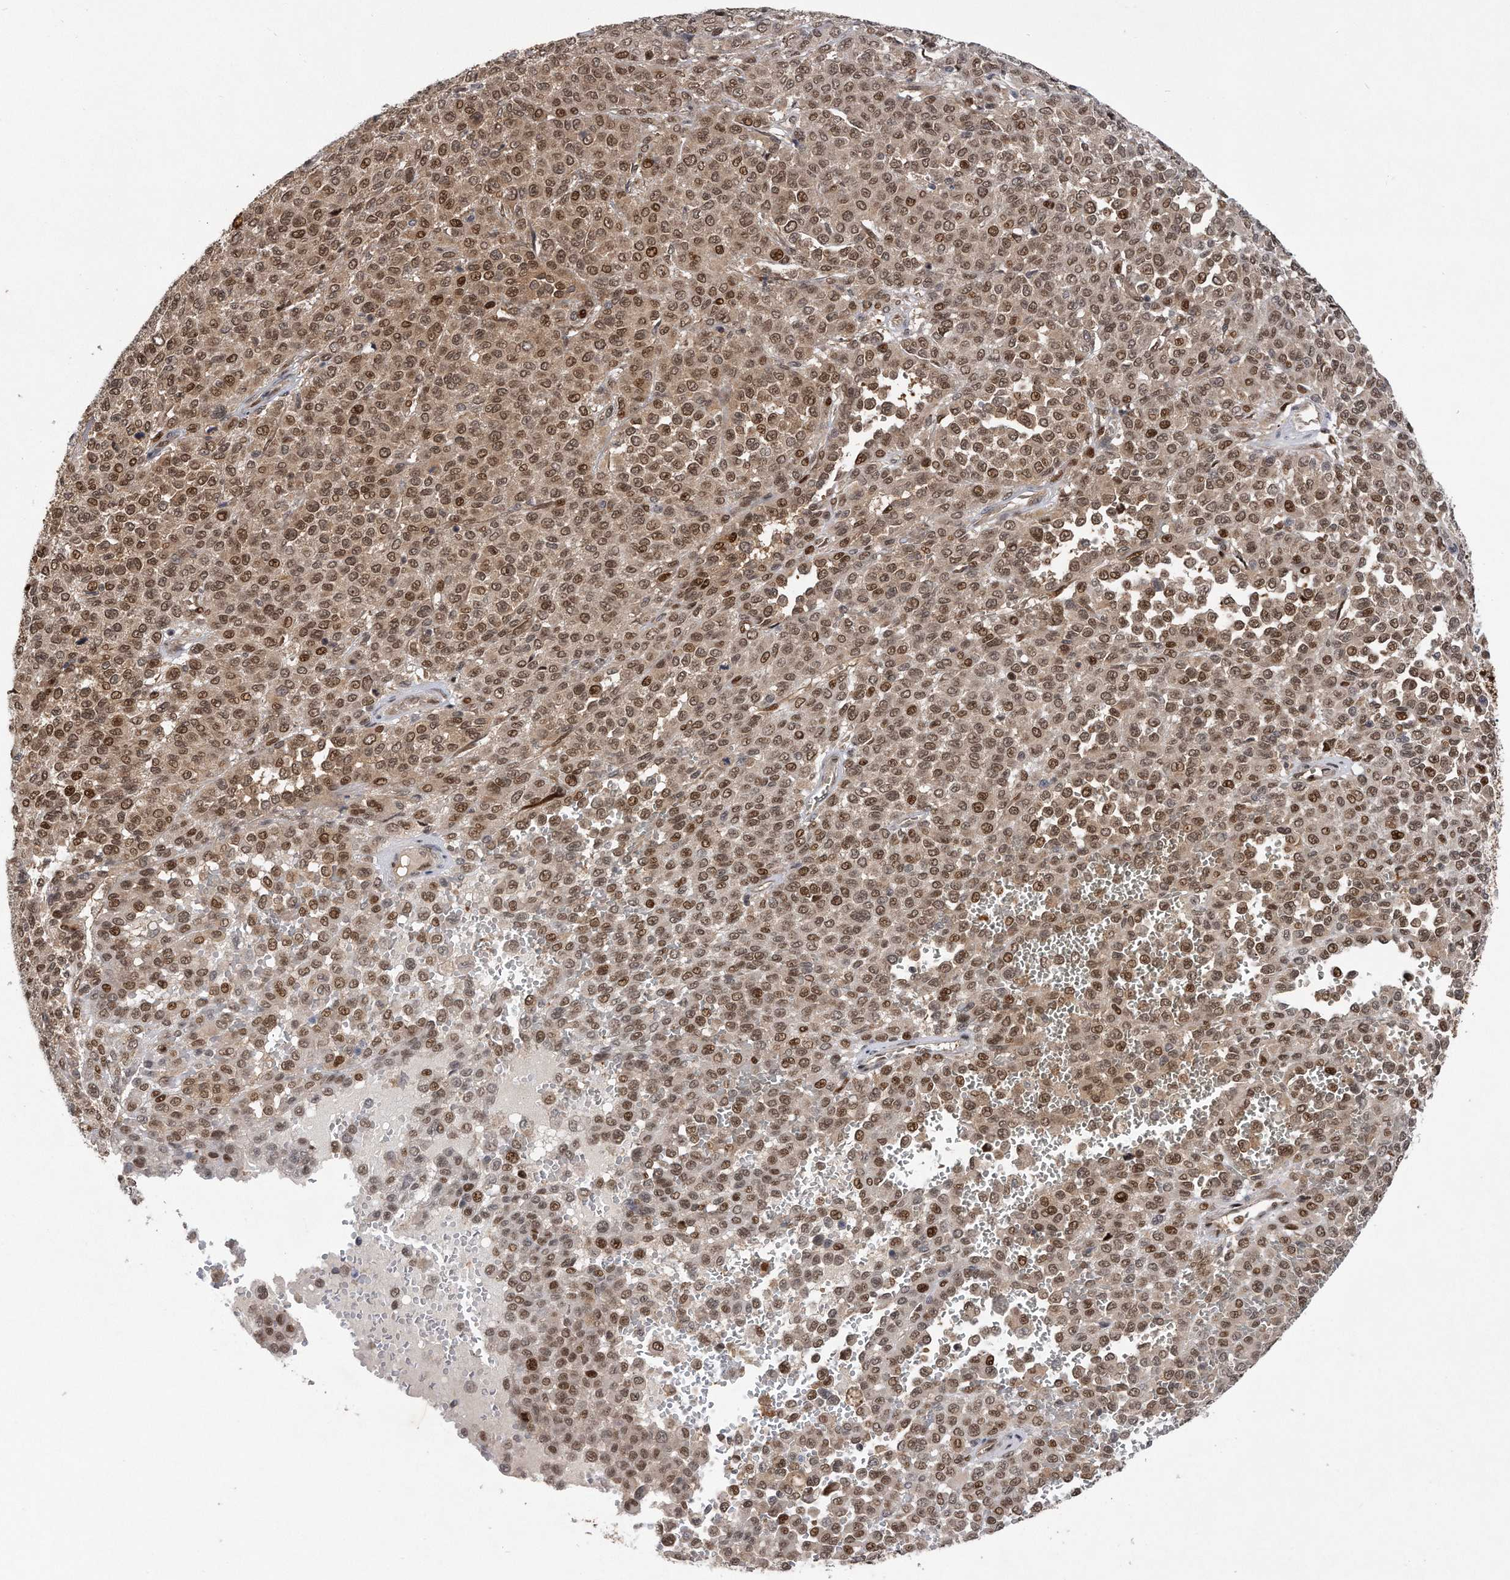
{"staining": {"intensity": "strong", "quantity": ">75%", "location": "cytoplasmic/membranous,nuclear"}, "tissue": "melanoma", "cell_type": "Tumor cells", "image_type": "cancer", "snomed": [{"axis": "morphology", "description": "Malignant melanoma, Metastatic site"}, {"axis": "topography", "description": "Pancreas"}], "caption": "There is high levels of strong cytoplasmic/membranous and nuclear positivity in tumor cells of malignant melanoma (metastatic site), as demonstrated by immunohistochemical staining (brown color).", "gene": "RWDD2A", "patient": {"sex": "female", "age": 30}}